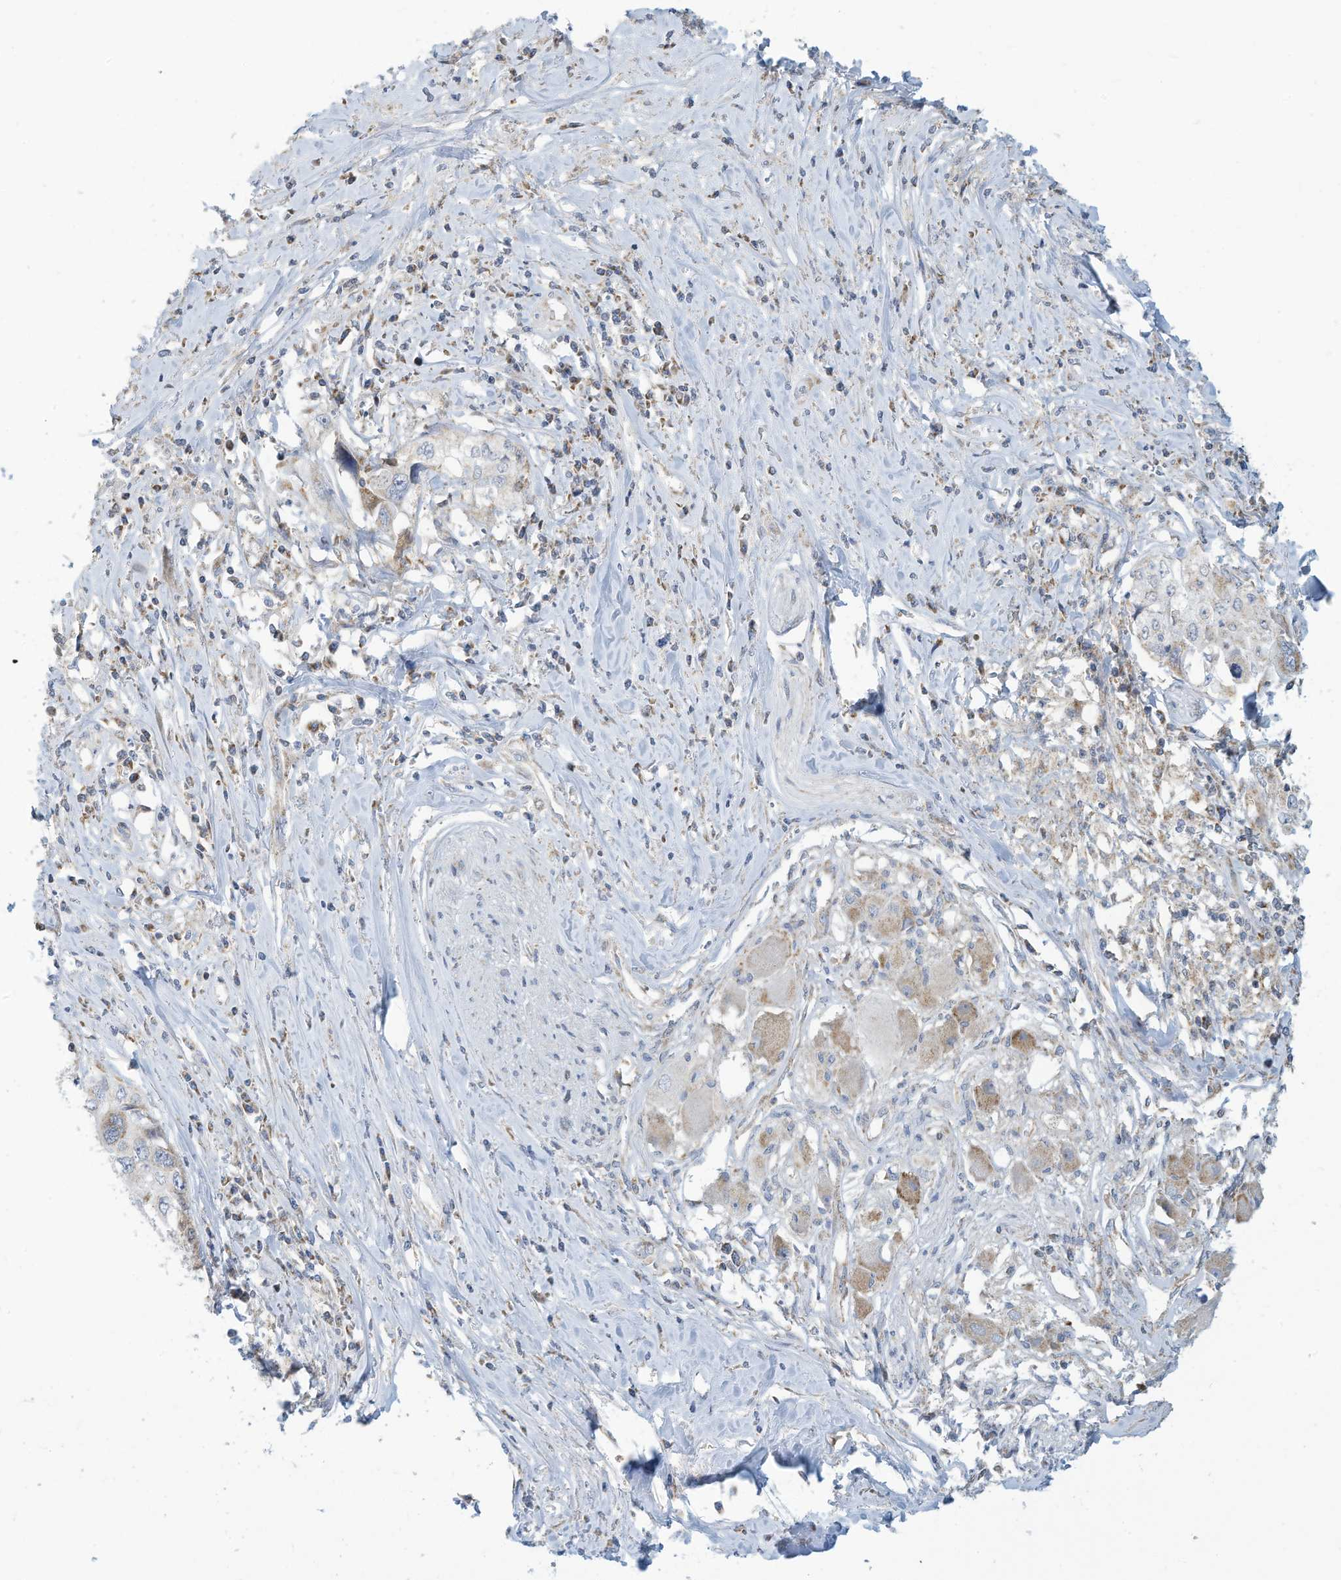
{"staining": {"intensity": "moderate", "quantity": "<25%", "location": "cytoplasmic/membranous"}, "tissue": "cervical cancer", "cell_type": "Tumor cells", "image_type": "cancer", "snomed": [{"axis": "morphology", "description": "Squamous cell carcinoma, NOS"}, {"axis": "topography", "description": "Cervix"}], "caption": "Immunohistochemical staining of human cervical cancer (squamous cell carcinoma) displays moderate cytoplasmic/membranous protein staining in about <25% of tumor cells.", "gene": "NLN", "patient": {"sex": "female", "age": 31}}